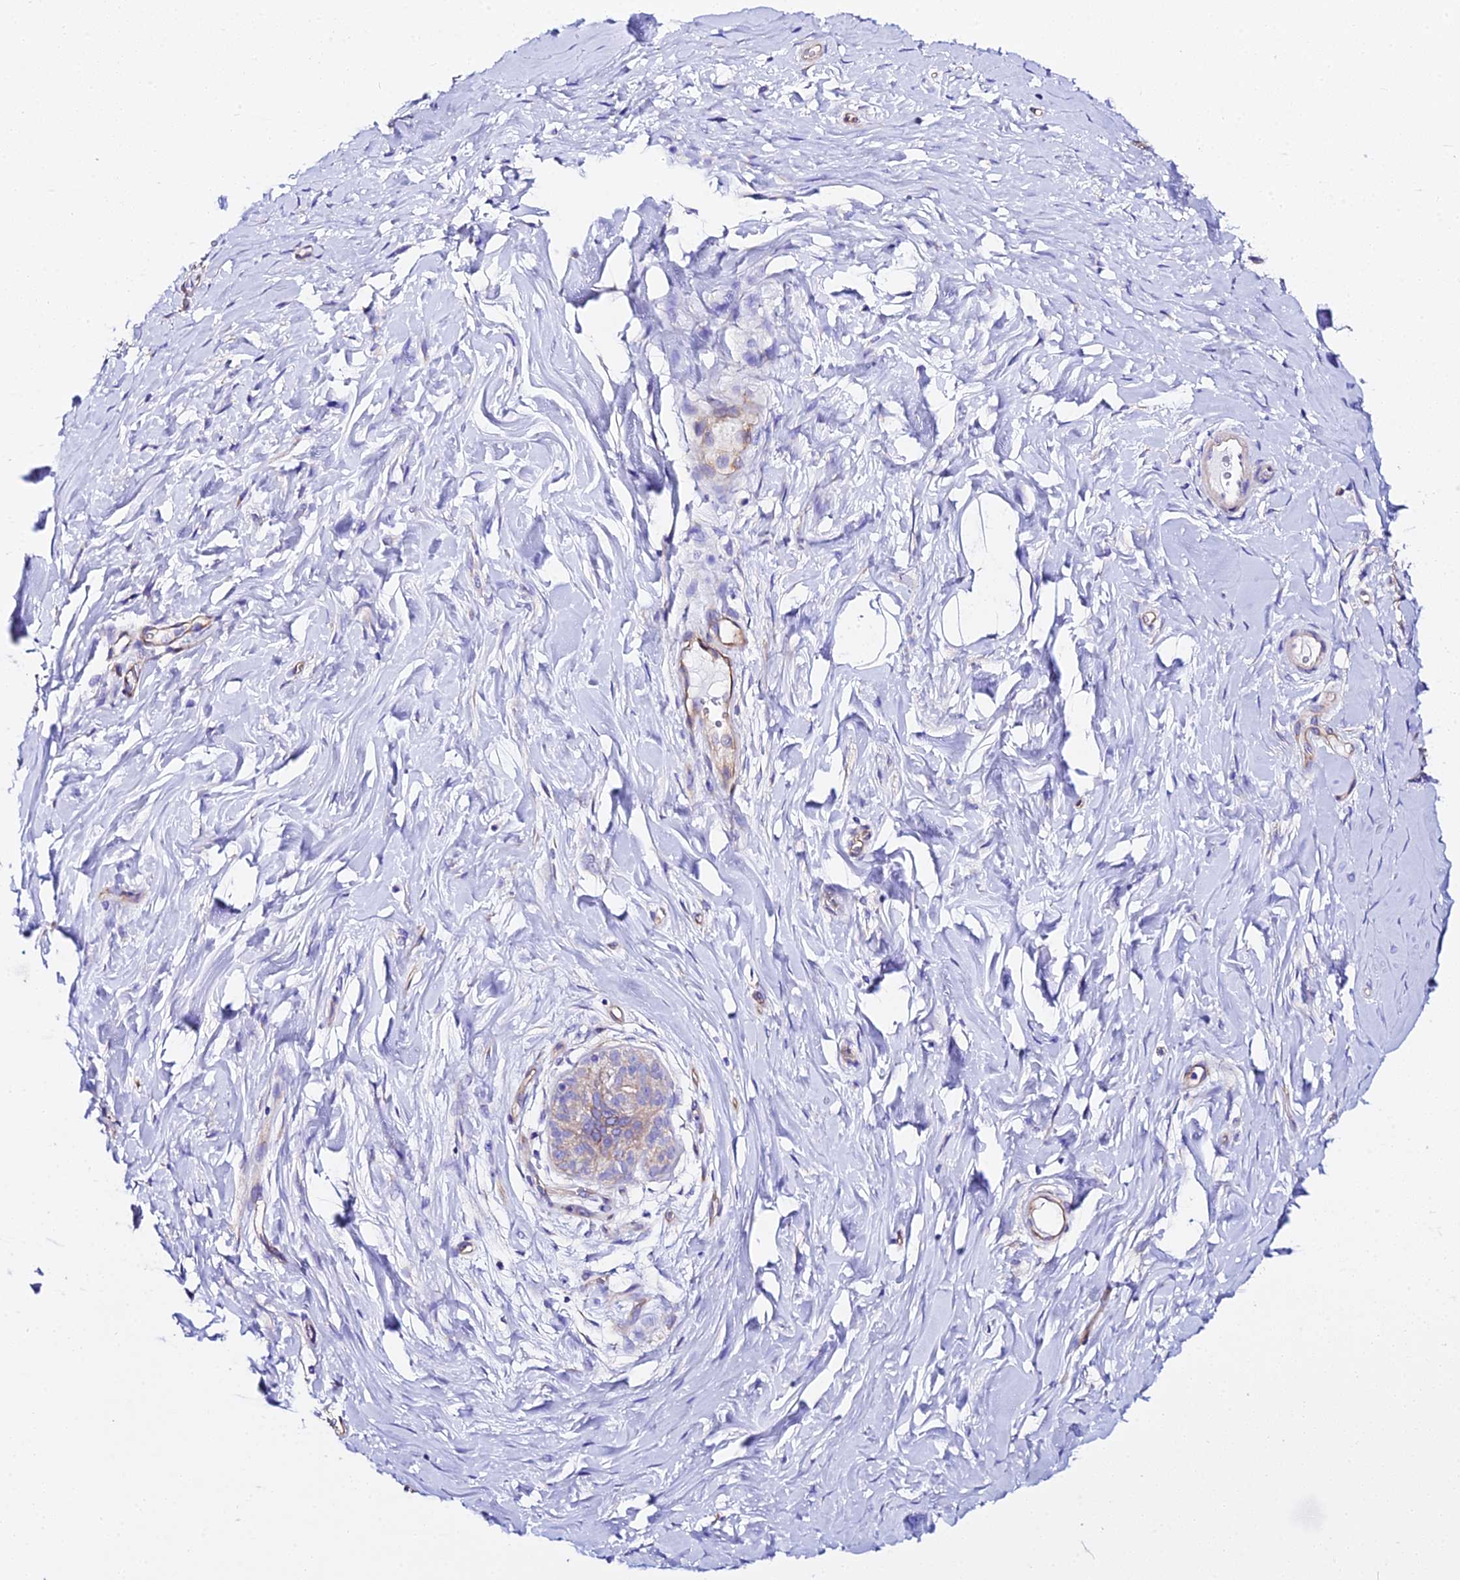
{"staining": {"intensity": "weak", "quantity": ">75%", "location": "cytoplasmic/membranous"}, "tissue": "adipose tissue", "cell_type": "Adipocytes", "image_type": "normal", "snomed": [{"axis": "morphology", "description": "Normal tissue, NOS"}, {"axis": "topography", "description": "Breast"}], "caption": "IHC (DAB) staining of benign human adipose tissue reveals weak cytoplasmic/membranous protein staining in about >75% of adipocytes.", "gene": "CFAP45", "patient": {"sex": "female", "age": 26}}